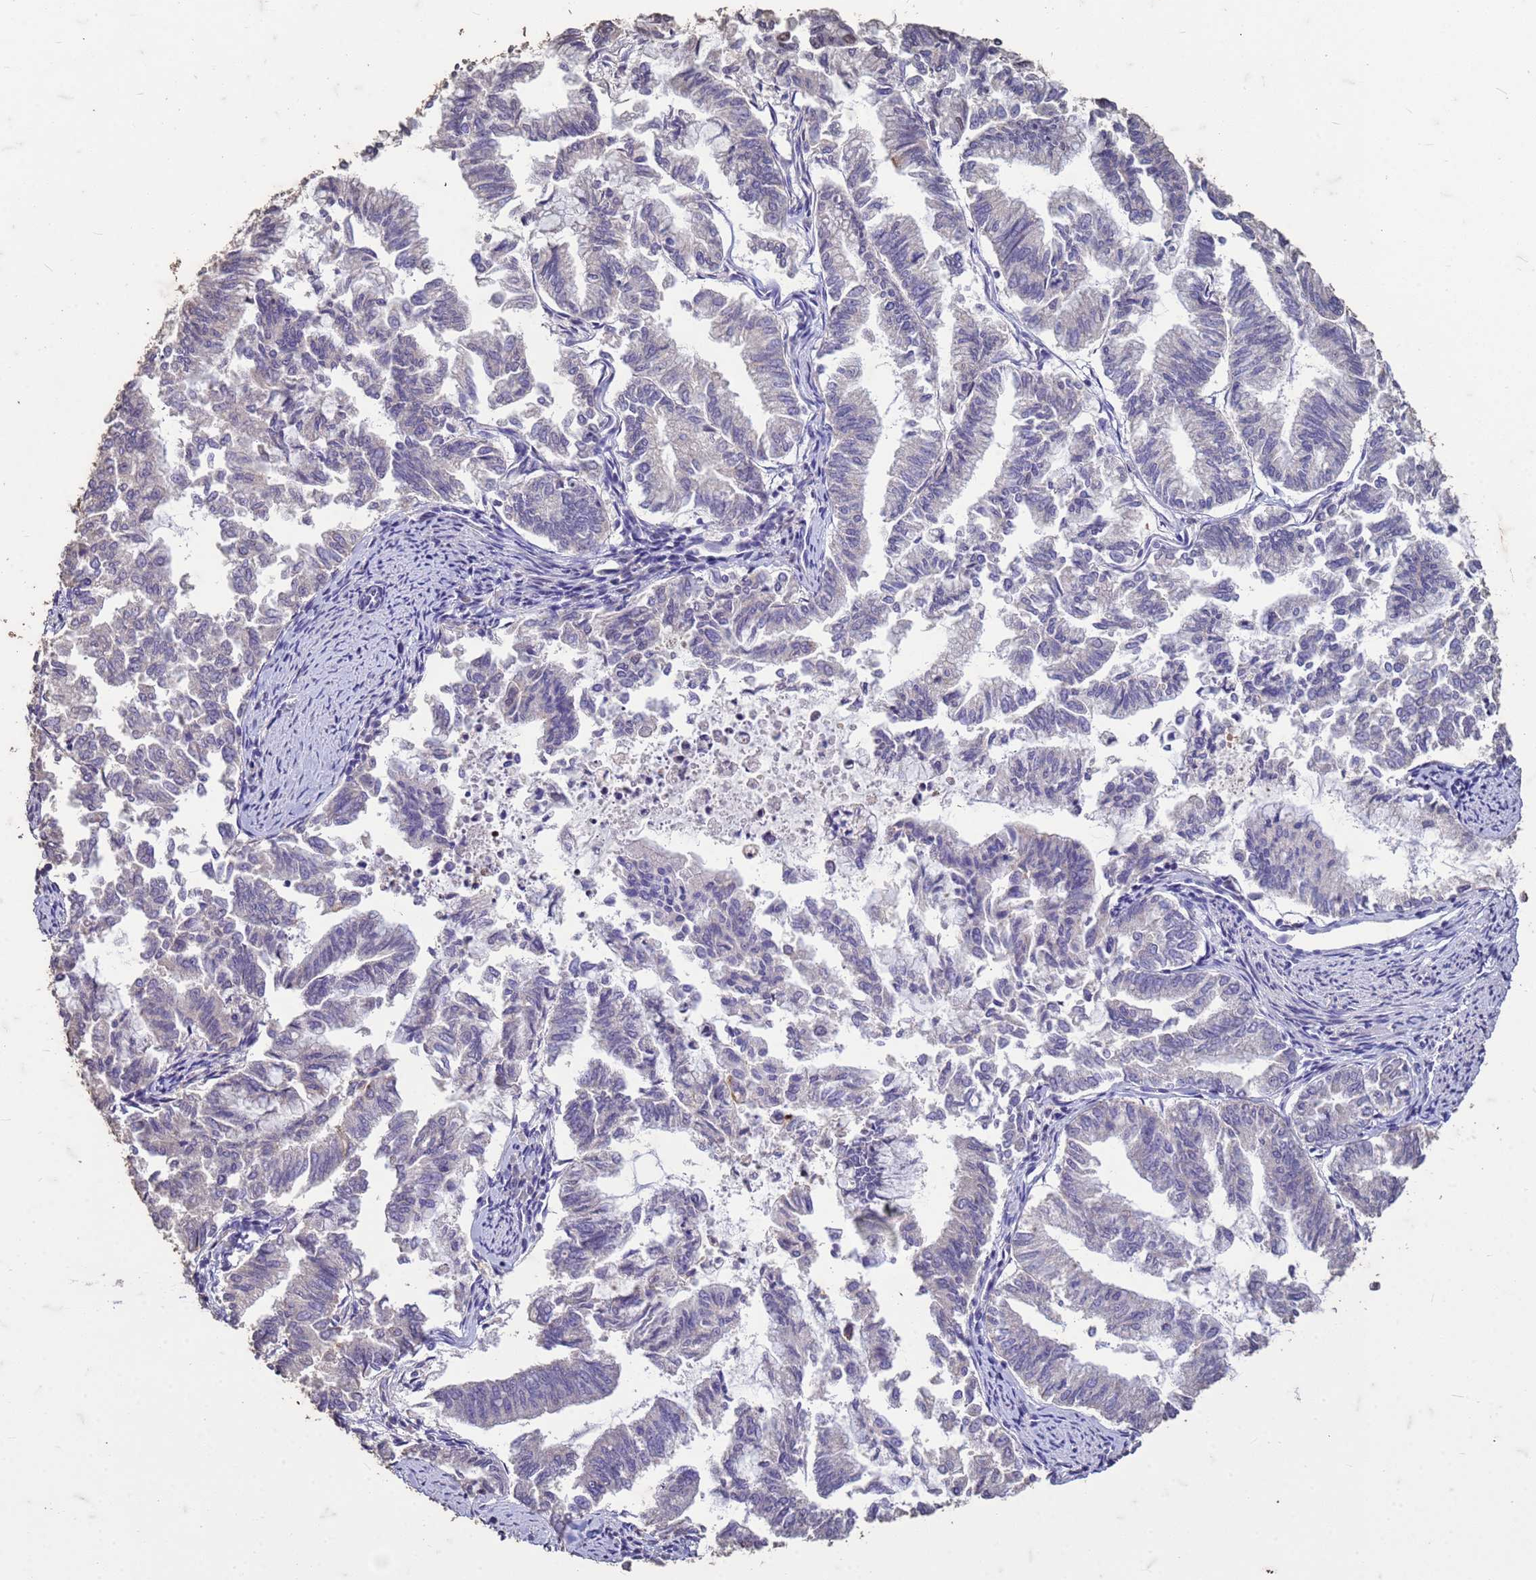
{"staining": {"intensity": "negative", "quantity": "none", "location": "none"}, "tissue": "endometrial cancer", "cell_type": "Tumor cells", "image_type": "cancer", "snomed": [{"axis": "morphology", "description": "Adenocarcinoma, NOS"}, {"axis": "topography", "description": "Endometrium"}], "caption": "Tumor cells are negative for protein expression in human endometrial adenocarcinoma.", "gene": "FAM184B", "patient": {"sex": "female", "age": 79}}